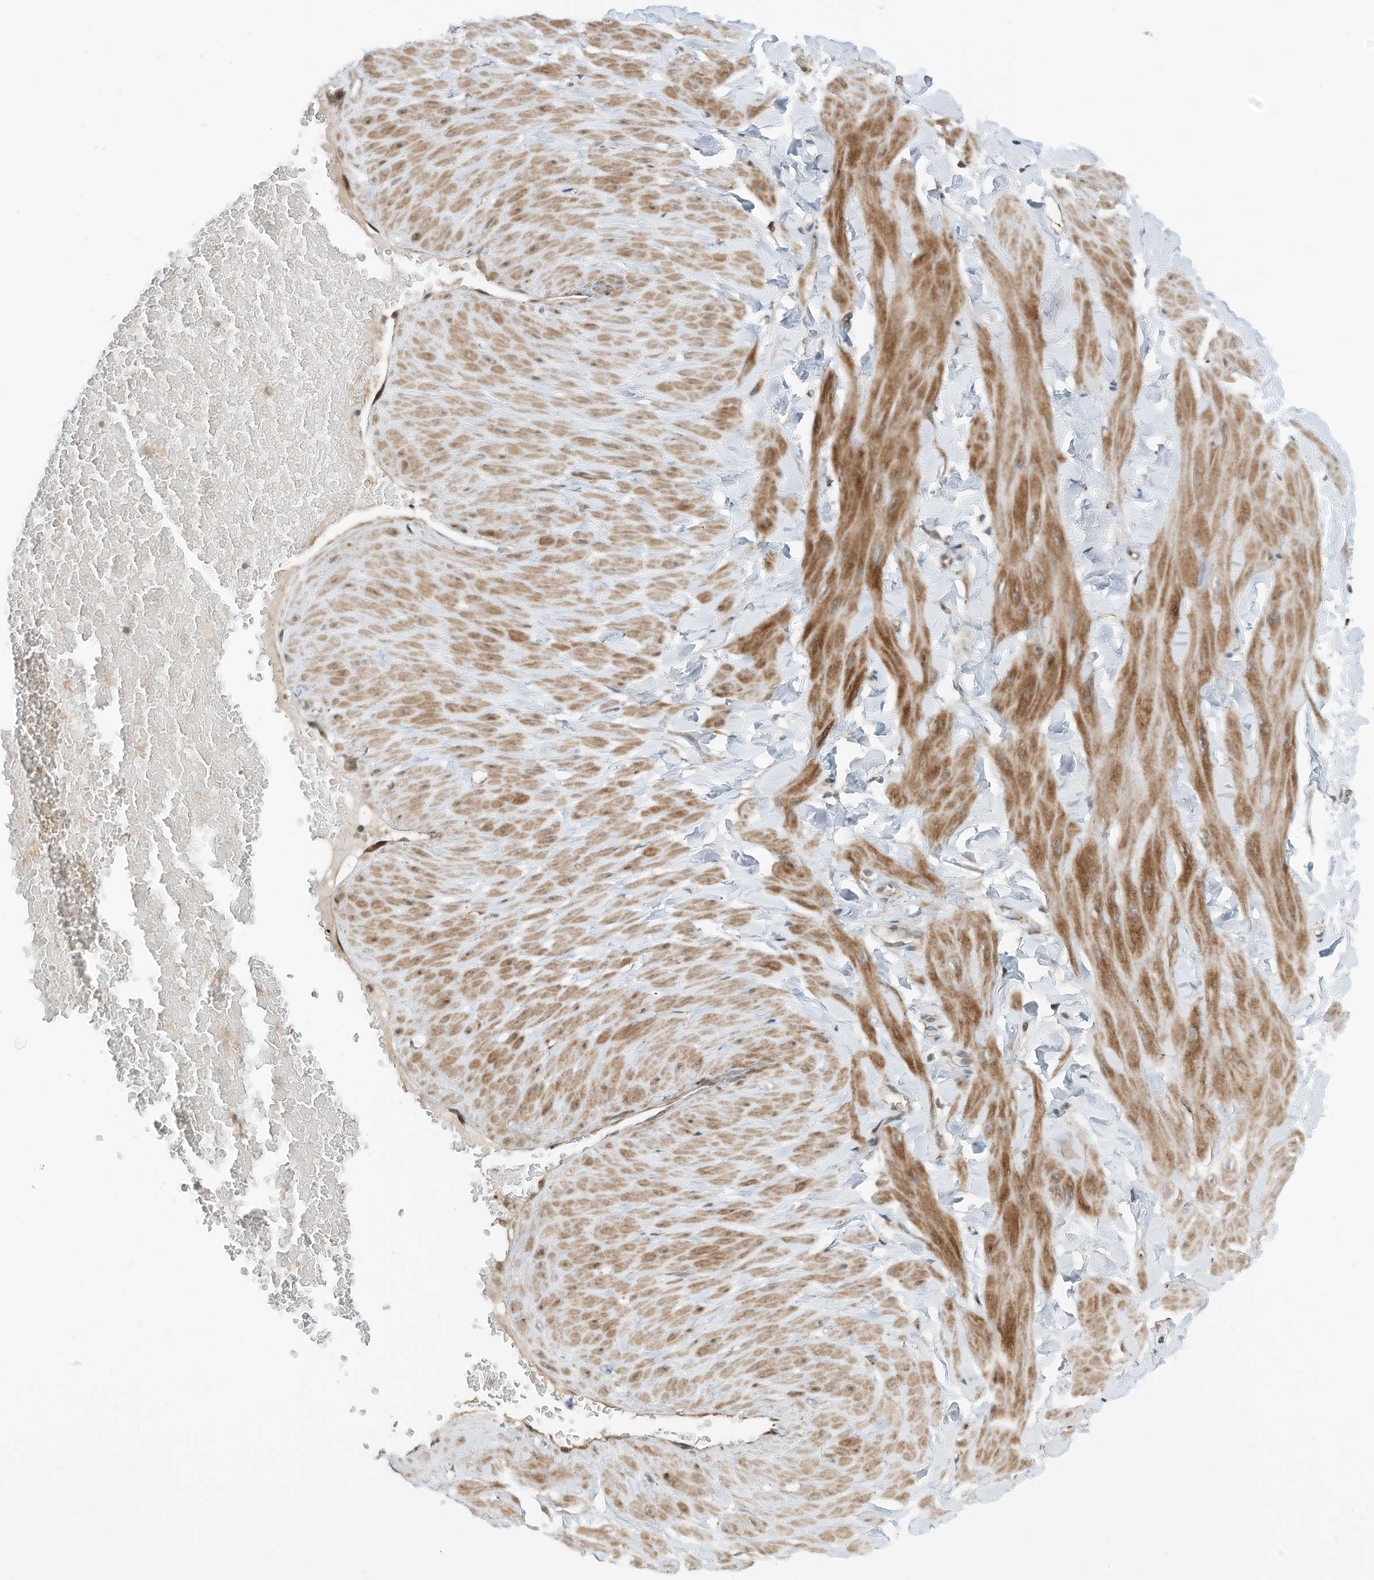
{"staining": {"intensity": "moderate", "quantity": ">75%", "location": "cytoplasmic/membranous,nuclear"}, "tissue": "adipose tissue", "cell_type": "Adipocytes", "image_type": "normal", "snomed": [{"axis": "morphology", "description": "Normal tissue, NOS"}, {"axis": "topography", "description": "Adipose tissue"}, {"axis": "topography", "description": "Vascular tissue"}, {"axis": "topography", "description": "Peripheral nerve tissue"}], "caption": "About >75% of adipocytes in benign human adipose tissue reveal moderate cytoplasmic/membranous,nuclear protein staining as visualized by brown immunohistochemical staining.", "gene": "RMND1", "patient": {"sex": "male", "age": 25}}